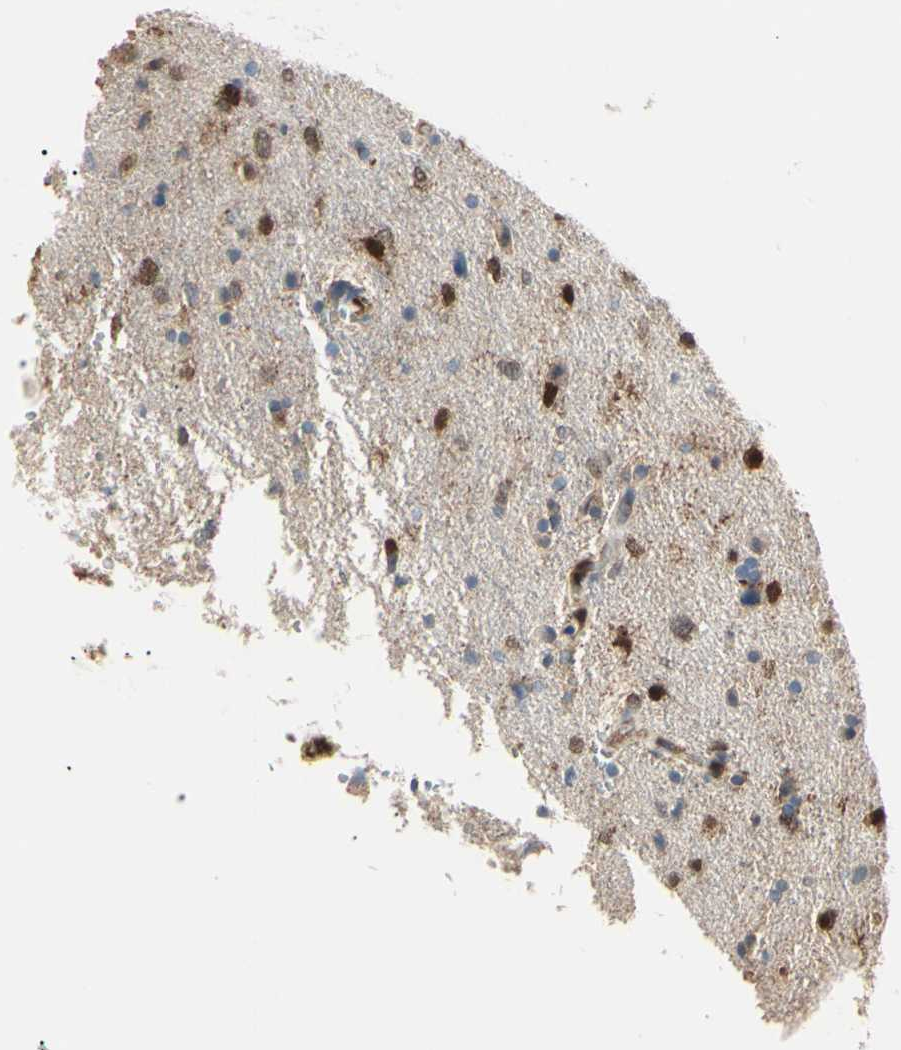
{"staining": {"intensity": "strong", "quantity": "25%-75%", "location": "cytoplasmic/membranous,nuclear"}, "tissue": "glioma", "cell_type": "Tumor cells", "image_type": "cancer", "snomed": [{"axis": "morphology", "description": "Glioma, malignant, Low grade"}, {"axis": "topography", "description": "Brain"}], "caption": "Immunohistochemical staining of glioma demonstrates strong cytoplasmic/membranous and nuclear protein positivity in approximately 25%-75% of tumor cells. (DAB IHC, brown staining for protein, blue staining for nuclei).", "gene": "AKR1C3", "patient": {"sex": "female", "age": 37}}